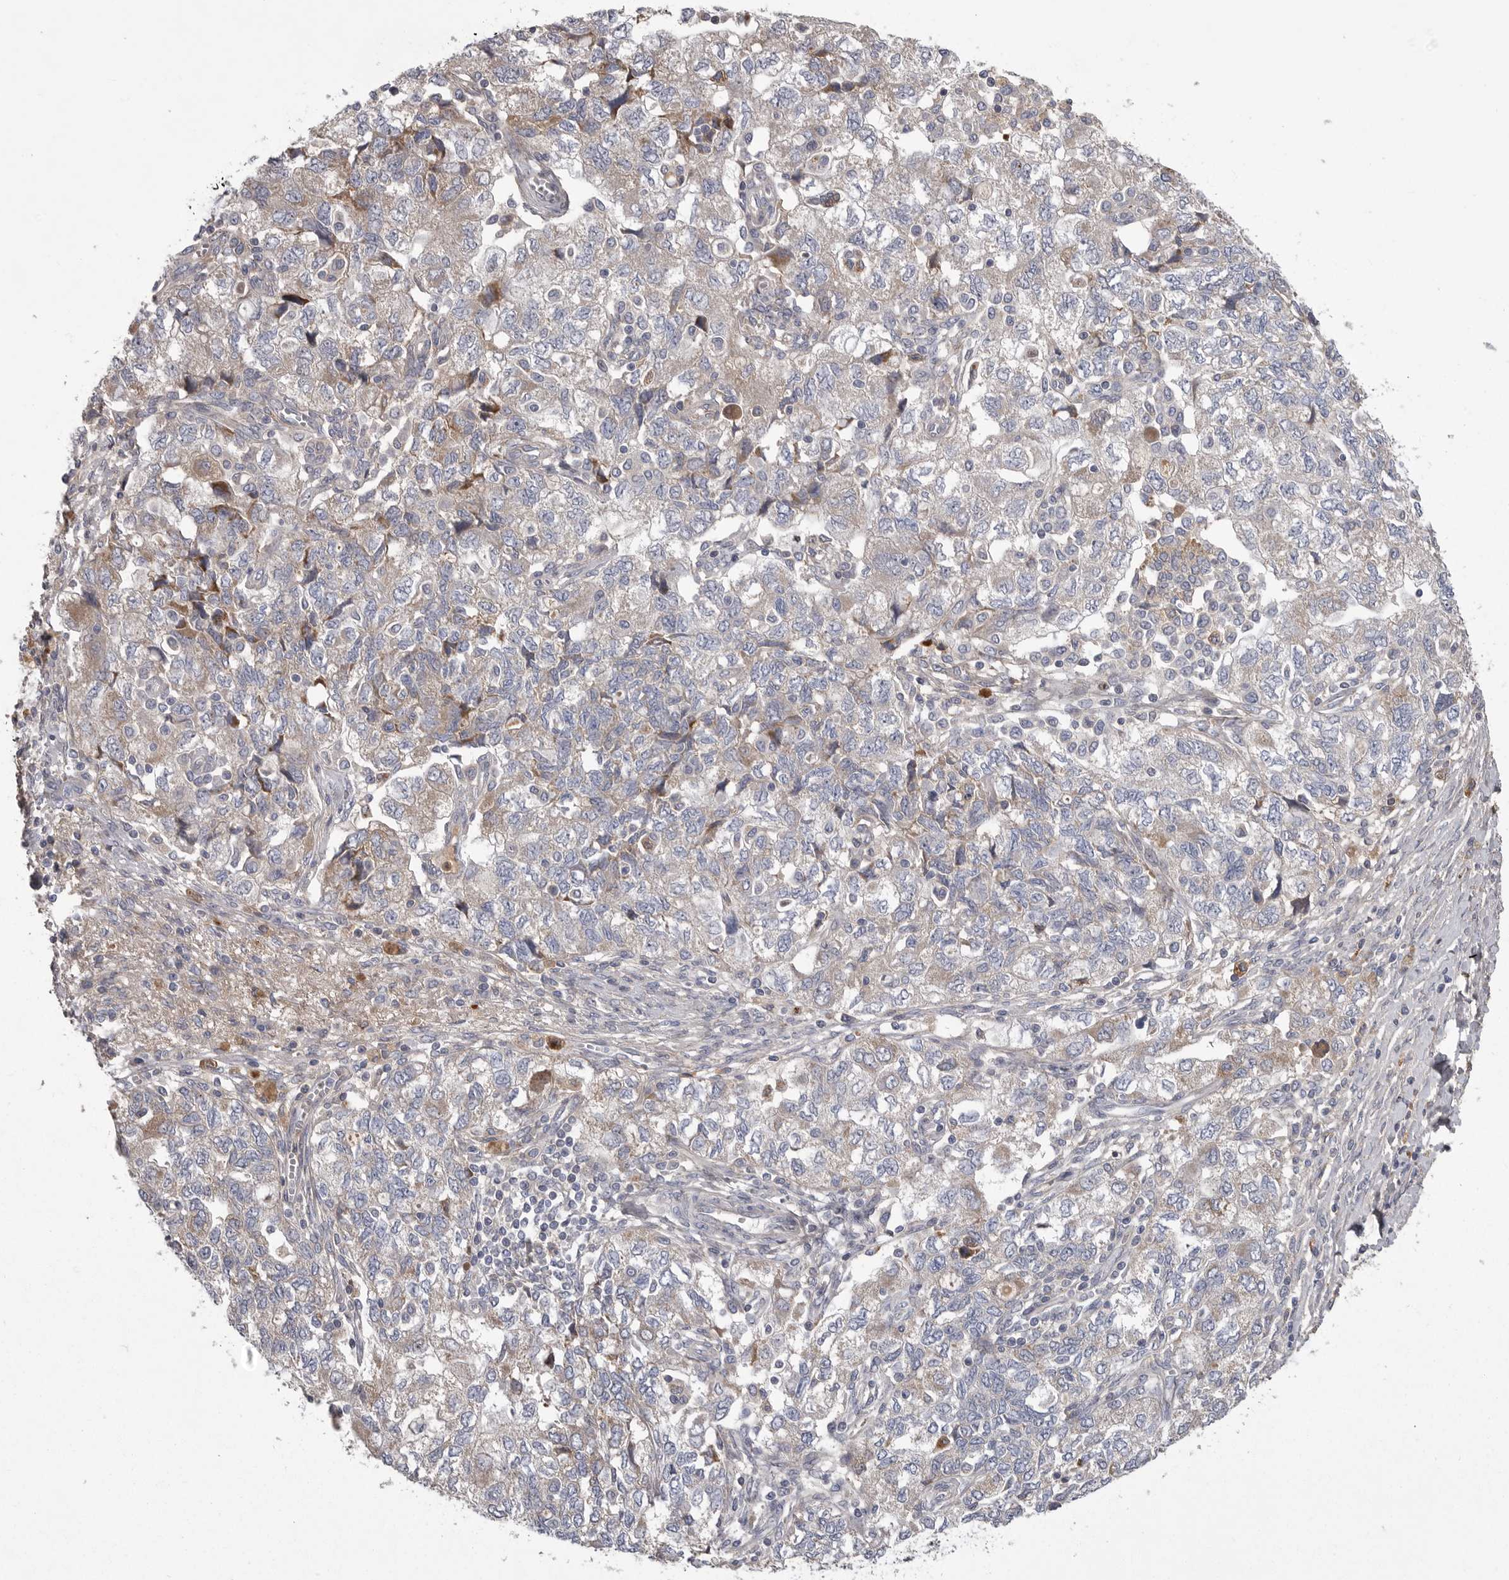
{"staining": {"intensity": "weak", "quantity": "<25%", "location": "cytoplasmic/membranous"}, "tissue": "ovarian cancer", "cell_type": "Tumor cells", "image_type": "cancer", "snomed": [{"axis": "morphology", "description": "Carcinoma, NOS"}, {"axis": "morphology", "description": "Cystadenocarcinoma, serous, NOS"}, {"axis": "topography", "description": "Ovary"}], "caption": "Image shows no significant protein staining in tumor cells of ovarian serous cystadenocarcinoma.", "gene": "CRP", "patient": {"sex": "female", "age": 69}}